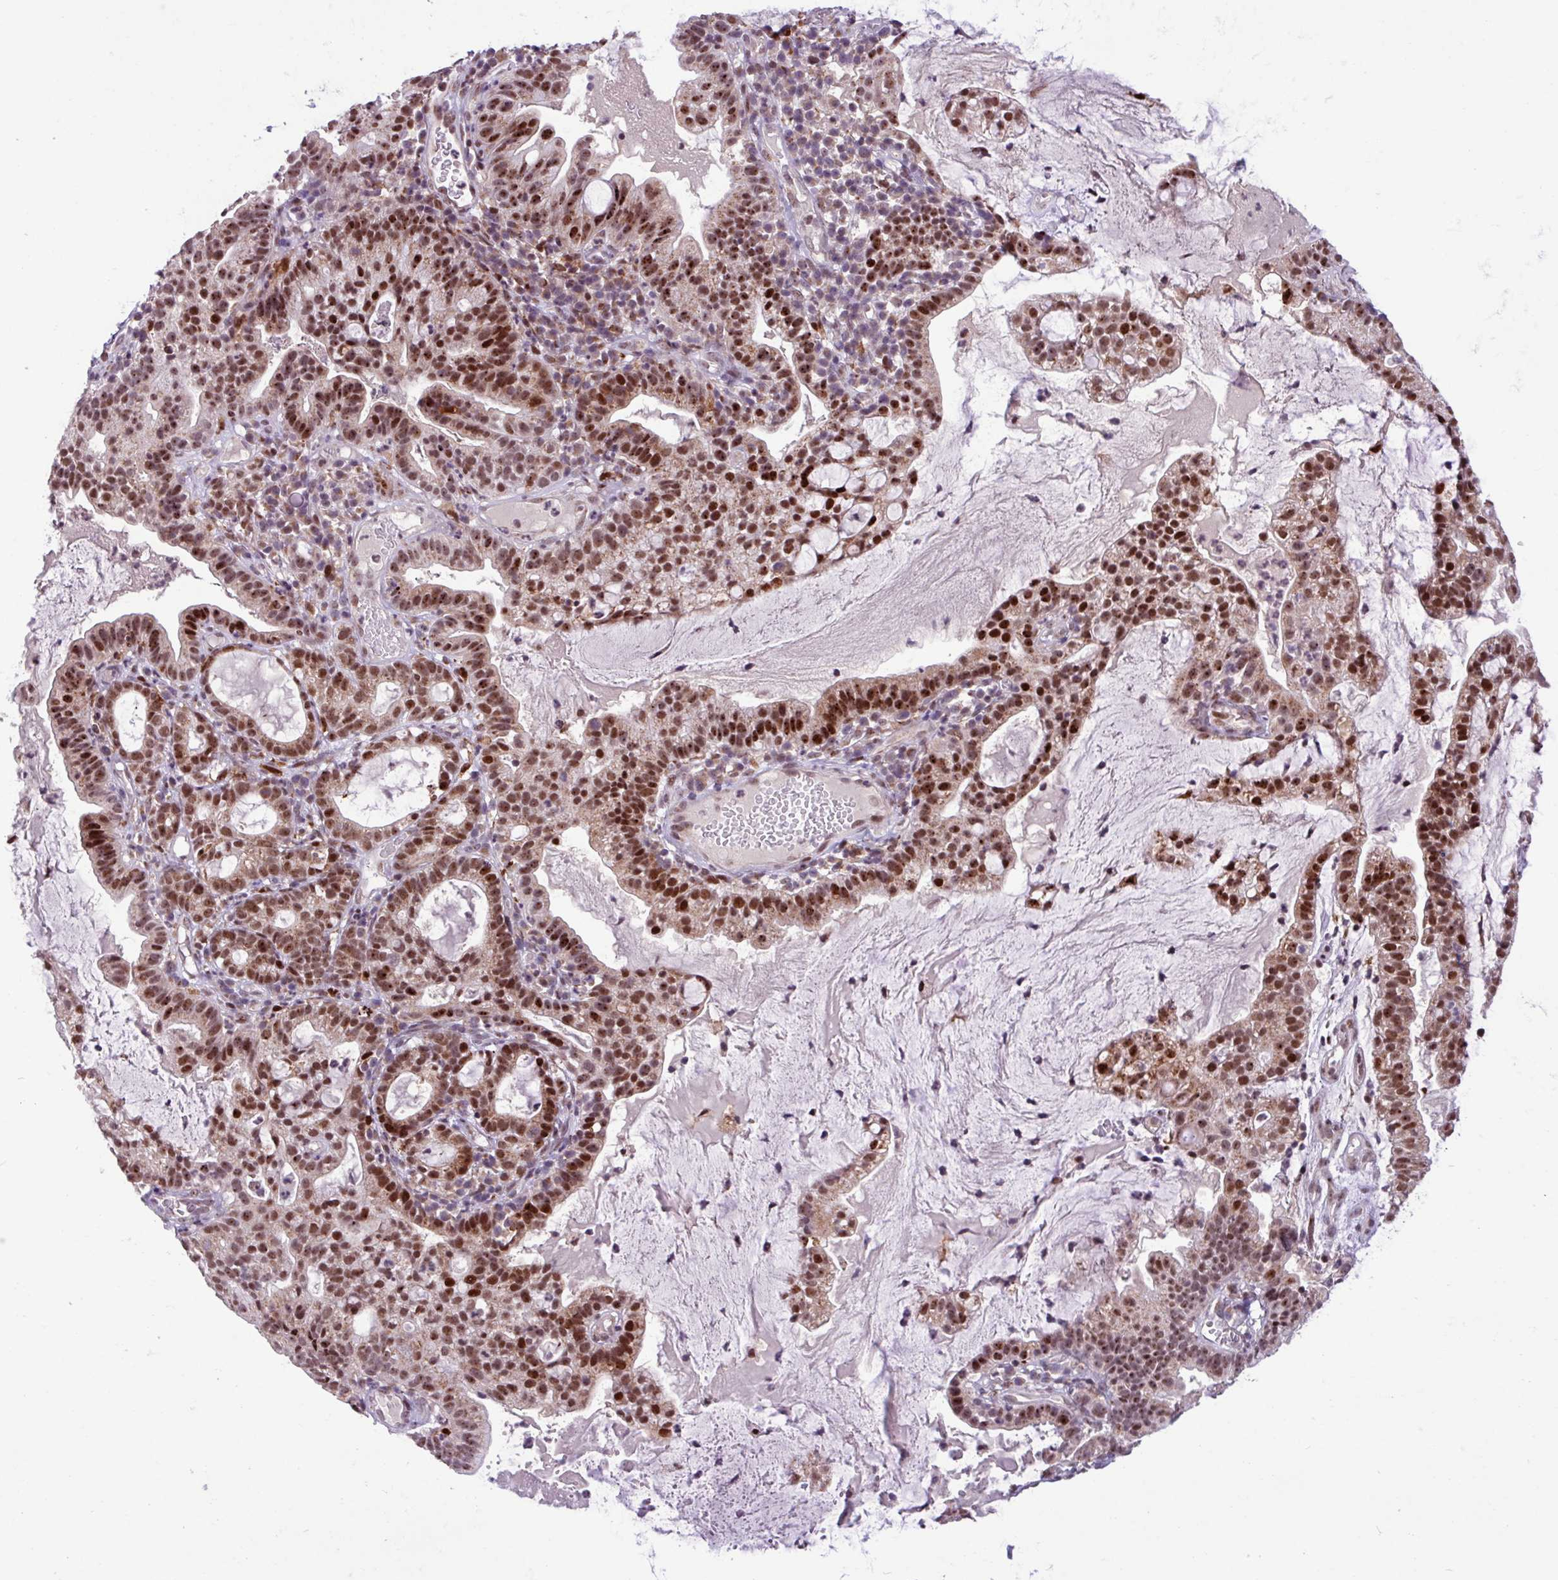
{"staining": {"intensity": "strong", "quantity": ">75%", "location": "nuclear"}, "tissue": "cervical cancer", "cell_type": "Tumor cells", "image_type": "cancer", "snomed": [{"axis": "morphology", "description": "Adenocarcinoma, NOS"}, {"axis": "topography", "description": "Cervix"}], "caption": "This photomicrograph exhibits IHC staining of cervical adenocarcinoma, with high strong nuclear expression in approximately >75% of tumor cells.", "gene": "BRD3", "patient": {"sex": "female", "age": 41}}